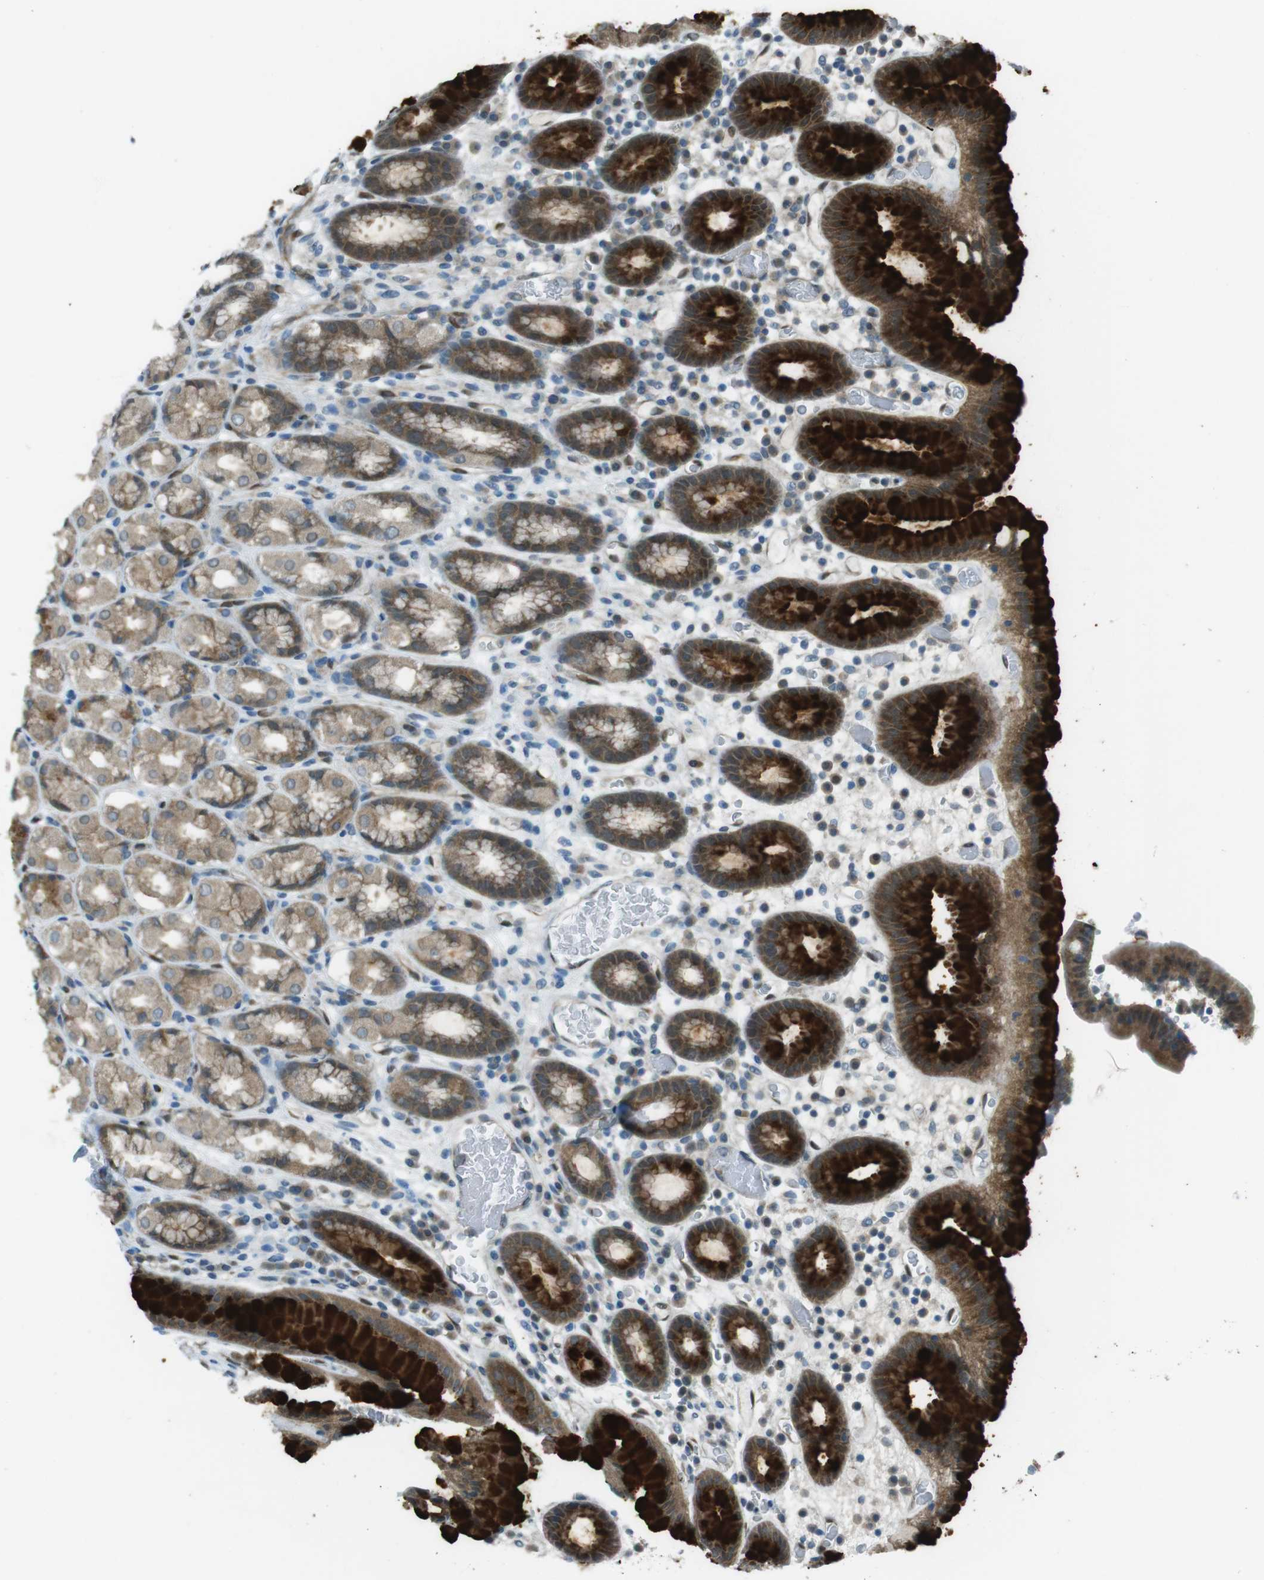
{"staining": {"intensity": "strong", "quantity": ">75%", "location": "cytoplasmic/membranous"}, "tissue": "stomach", "cell_type": "Glandular cells", "image_type": "normal", "snomed": [{"axis": "morphology", "description": "Normal tissue, NOS"}, {"axis": "topography", "description": "Stomach, upper"}], "caption": "Protein staining exhibits strong cytoplasmic/membranous positivity in approximately >75% of glandular cells in benign stomach. Using DAB (brown) and hematoxylin (blue) stains, captured at high magnification using brightfield microscopy.", "gene": "MFAP3", "patient": {"sex": "male", "age": 68}}